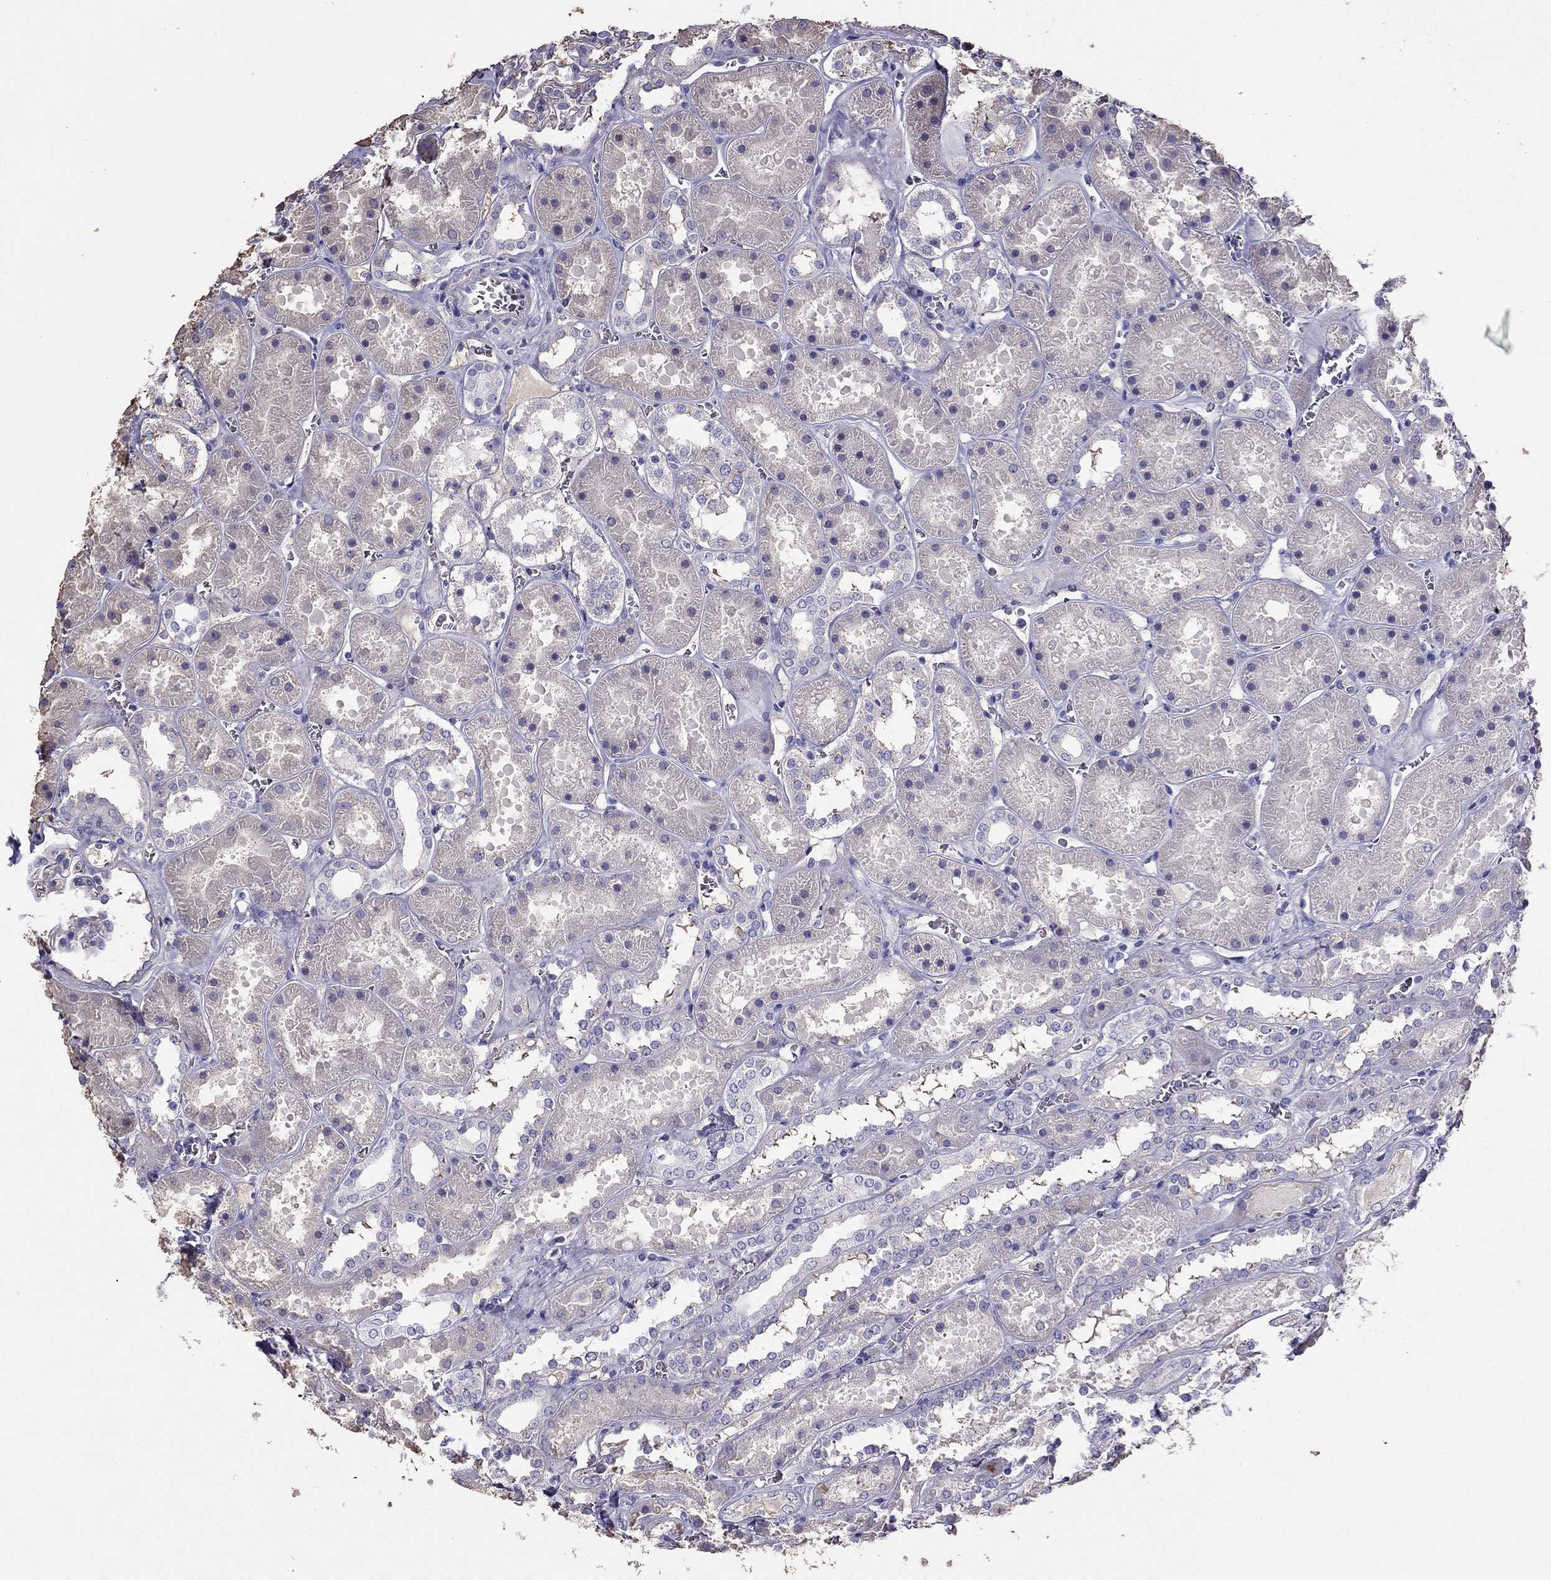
{"staining": {"intensity": "negative", "quantity": "none", "location": "none"}, "tissue": "kidney", "cell_type": "Cells in glomeruli", "image_type": "normal", "snomed": [{"axis": "morphology", "description": "Normal tissue, NOS"}, {"axis": "topography", "description": "Kidney"}], "caption": "IHC photomicrograph of benign kidney stained for a protein (brown), which exhibits no expression in cells in glomeruli. (Stains: DAB IHC with hematoxylin counter stain, Microscopy: brightfield microscopy at high magnification).", "gene": "TBC1D21", "patient": {"sex": "female", "age": 41}}